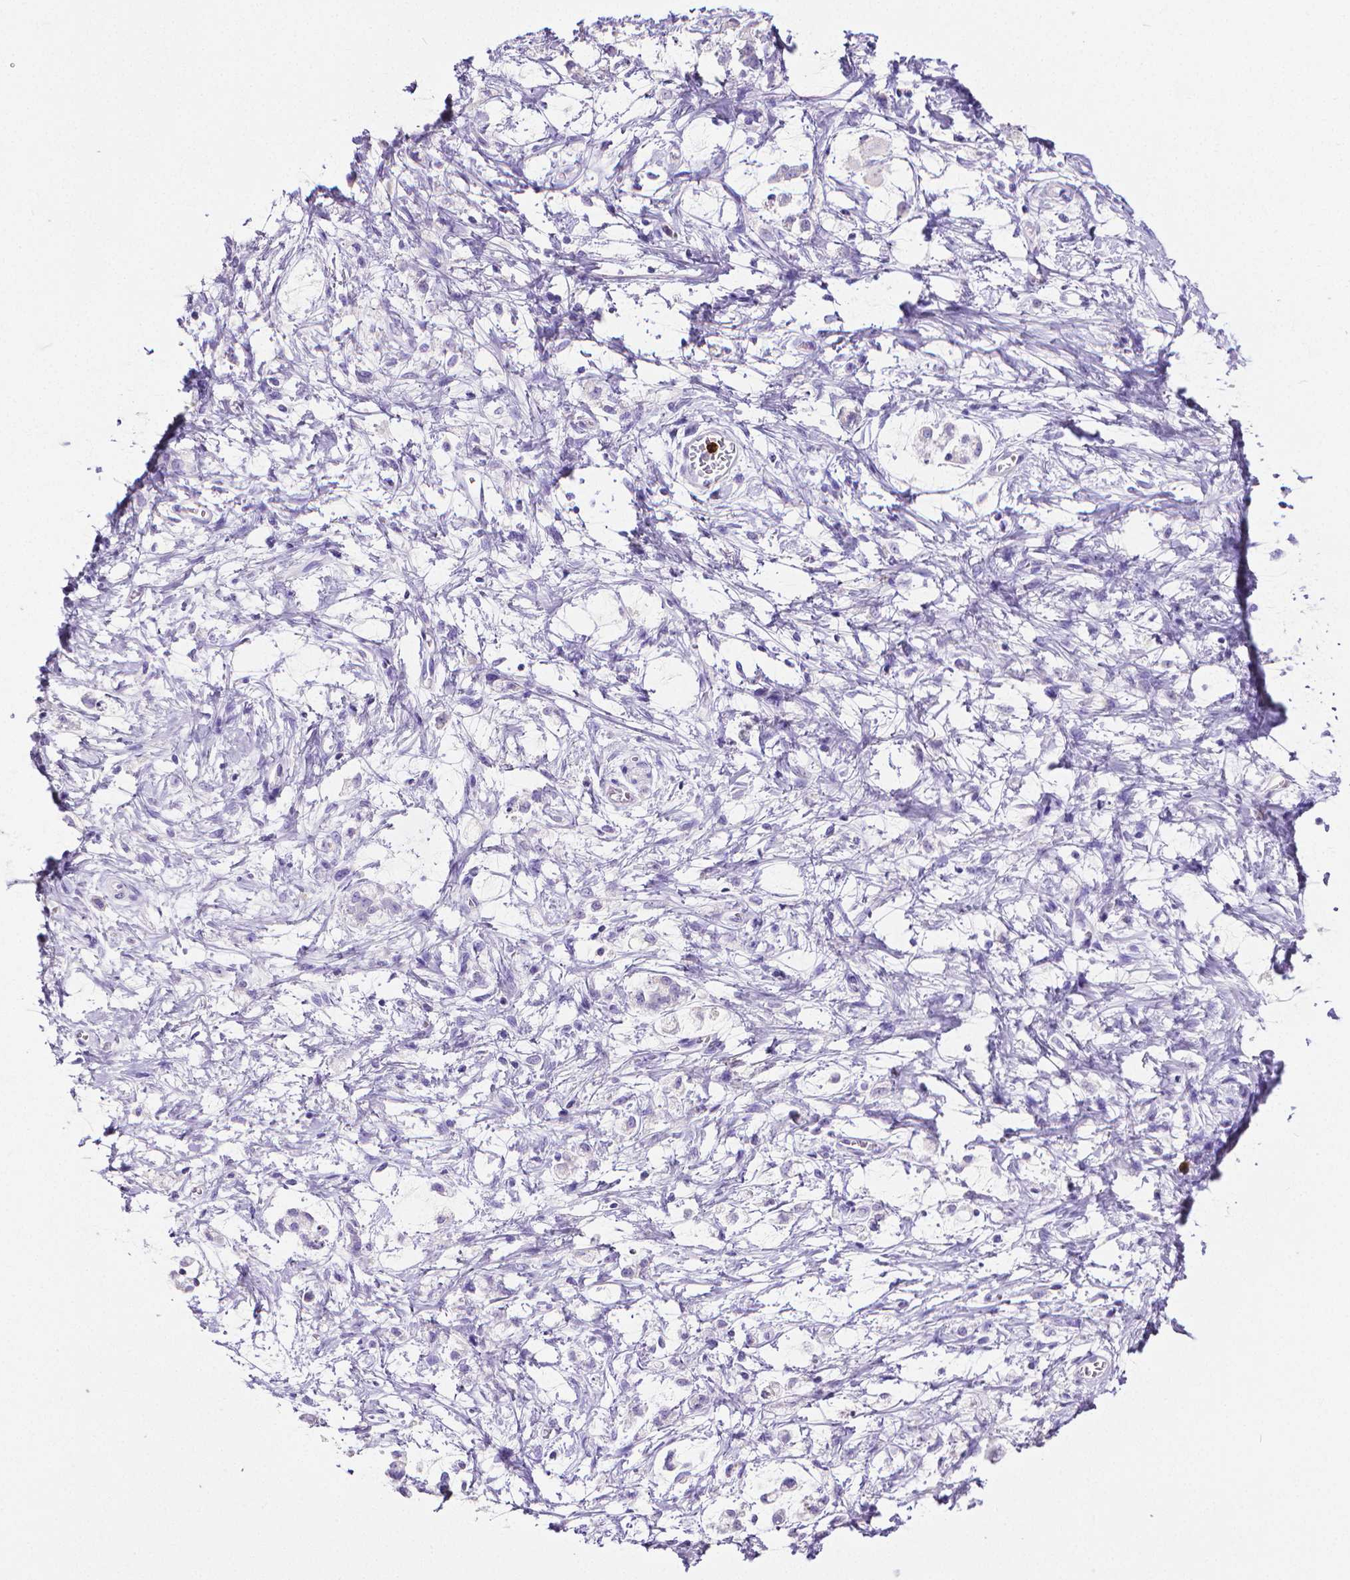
{"staining": {"intensity": "negative", "quantity": "none", "location": "none"}, "tissue": "stomach cancer", "cell_type": "Tumor cells", "image_type": "cancer", "snomed": [{"axis": "morphology", "description": "Adenocarcinoma, NOS"}, {"axis": "topography", "description": "Stomach"}], "caption": "DAB (3,3'-diaminobenzidine) immunohistochemical staining of stomach adenocarcinoma shows no significant staining in tumor cells.", "gene": "MMP9", "patient": {"sex": "female", "age": 60}}